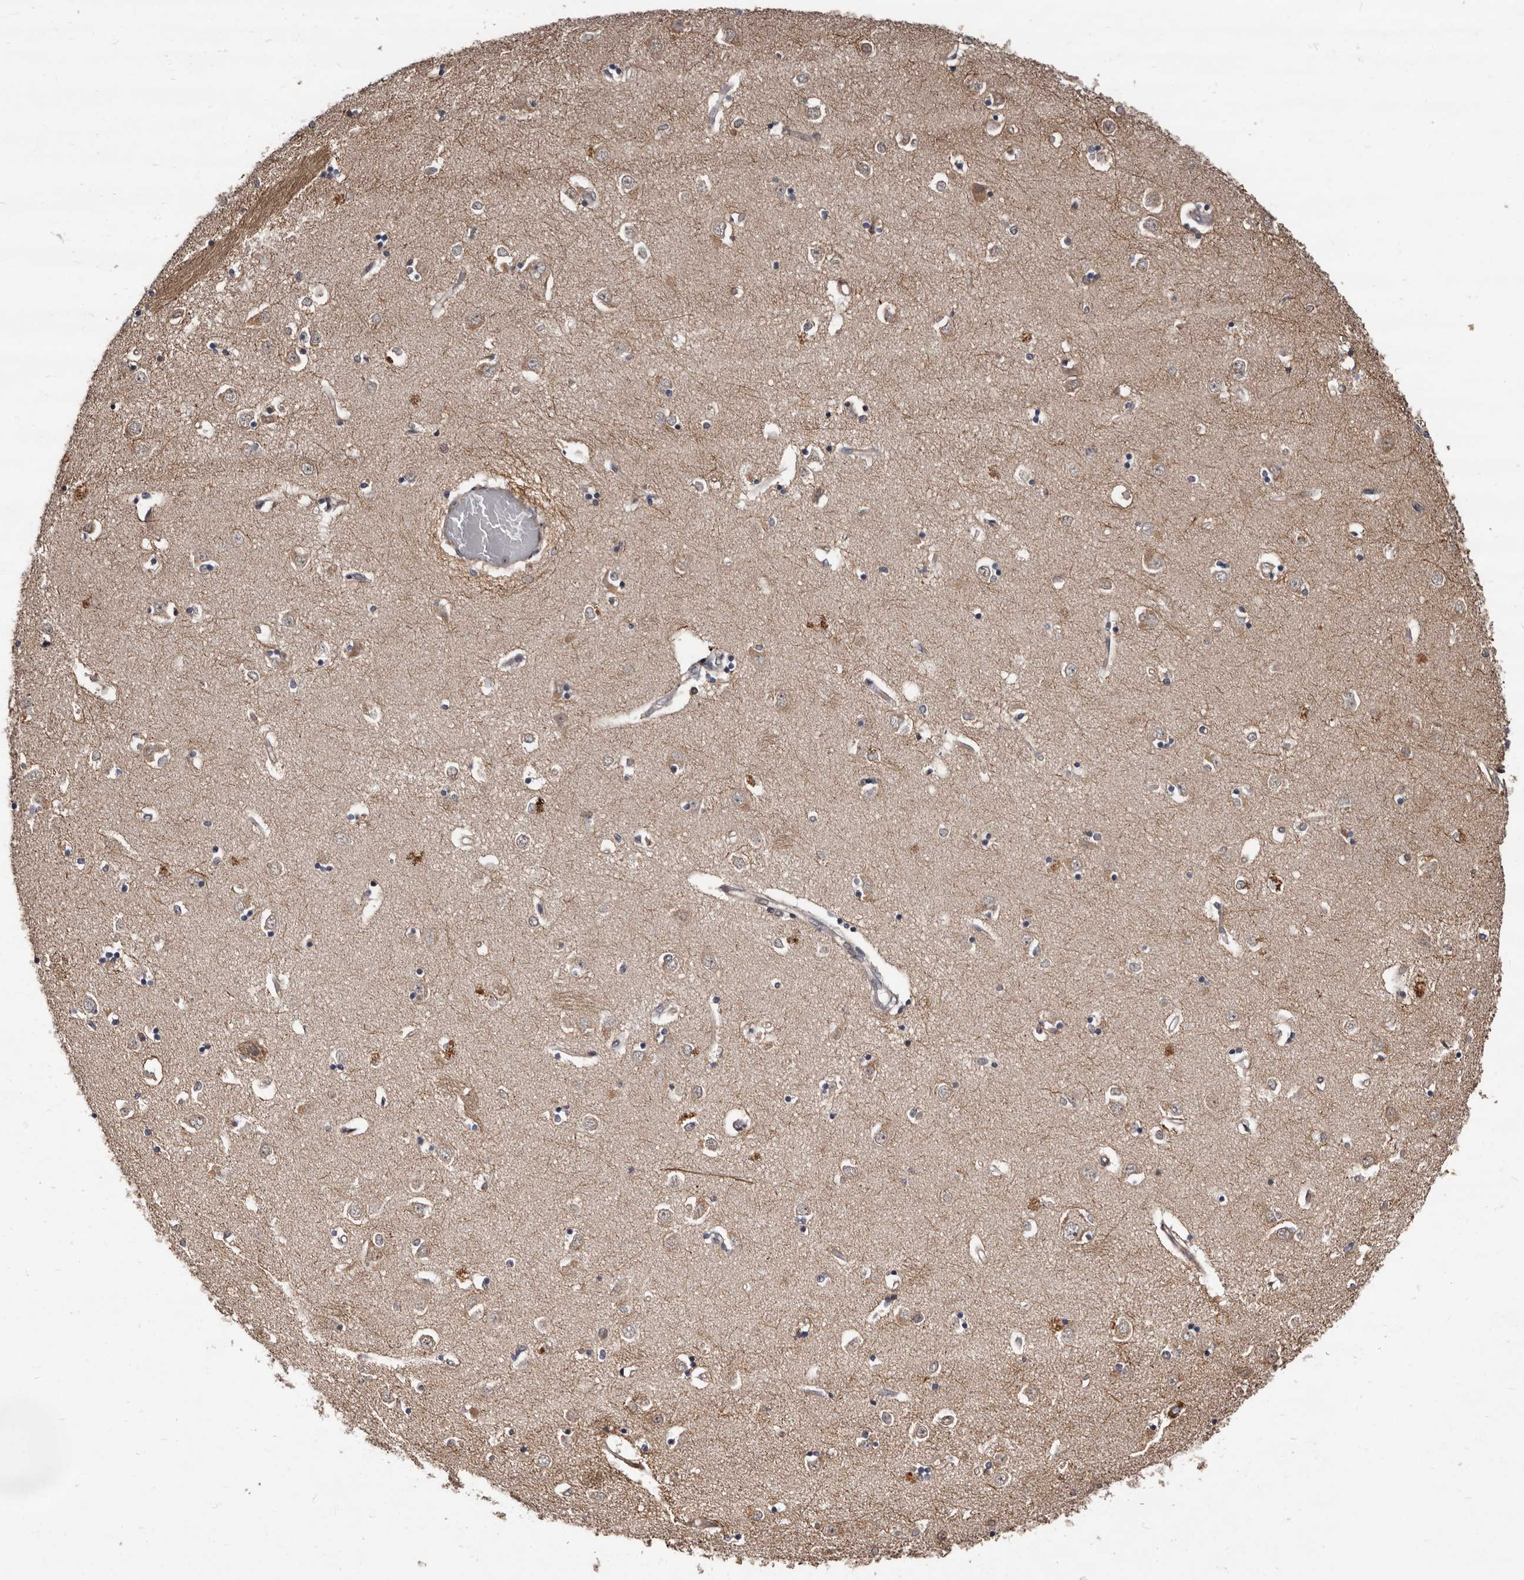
{"staining": {"intensity": "moderate", "quantity": "25%-75%", "location": "nuclear"}, "tissue": "caudate", "cell_type": "Glial cells", "image_type": "normal", "snomed": [{"axis": "morphology", "description": "Normal tissue, NOS"}, {"axis": "topography", "description": "Lateral ventricle wall"}], "caption": "This is a micrograph of IHC staining of unremarkable caudate, which shows moderate staining in the nuclear of glial cells.", "gene": "WEE2", "patient": {"sex": "male", "age": 45}}